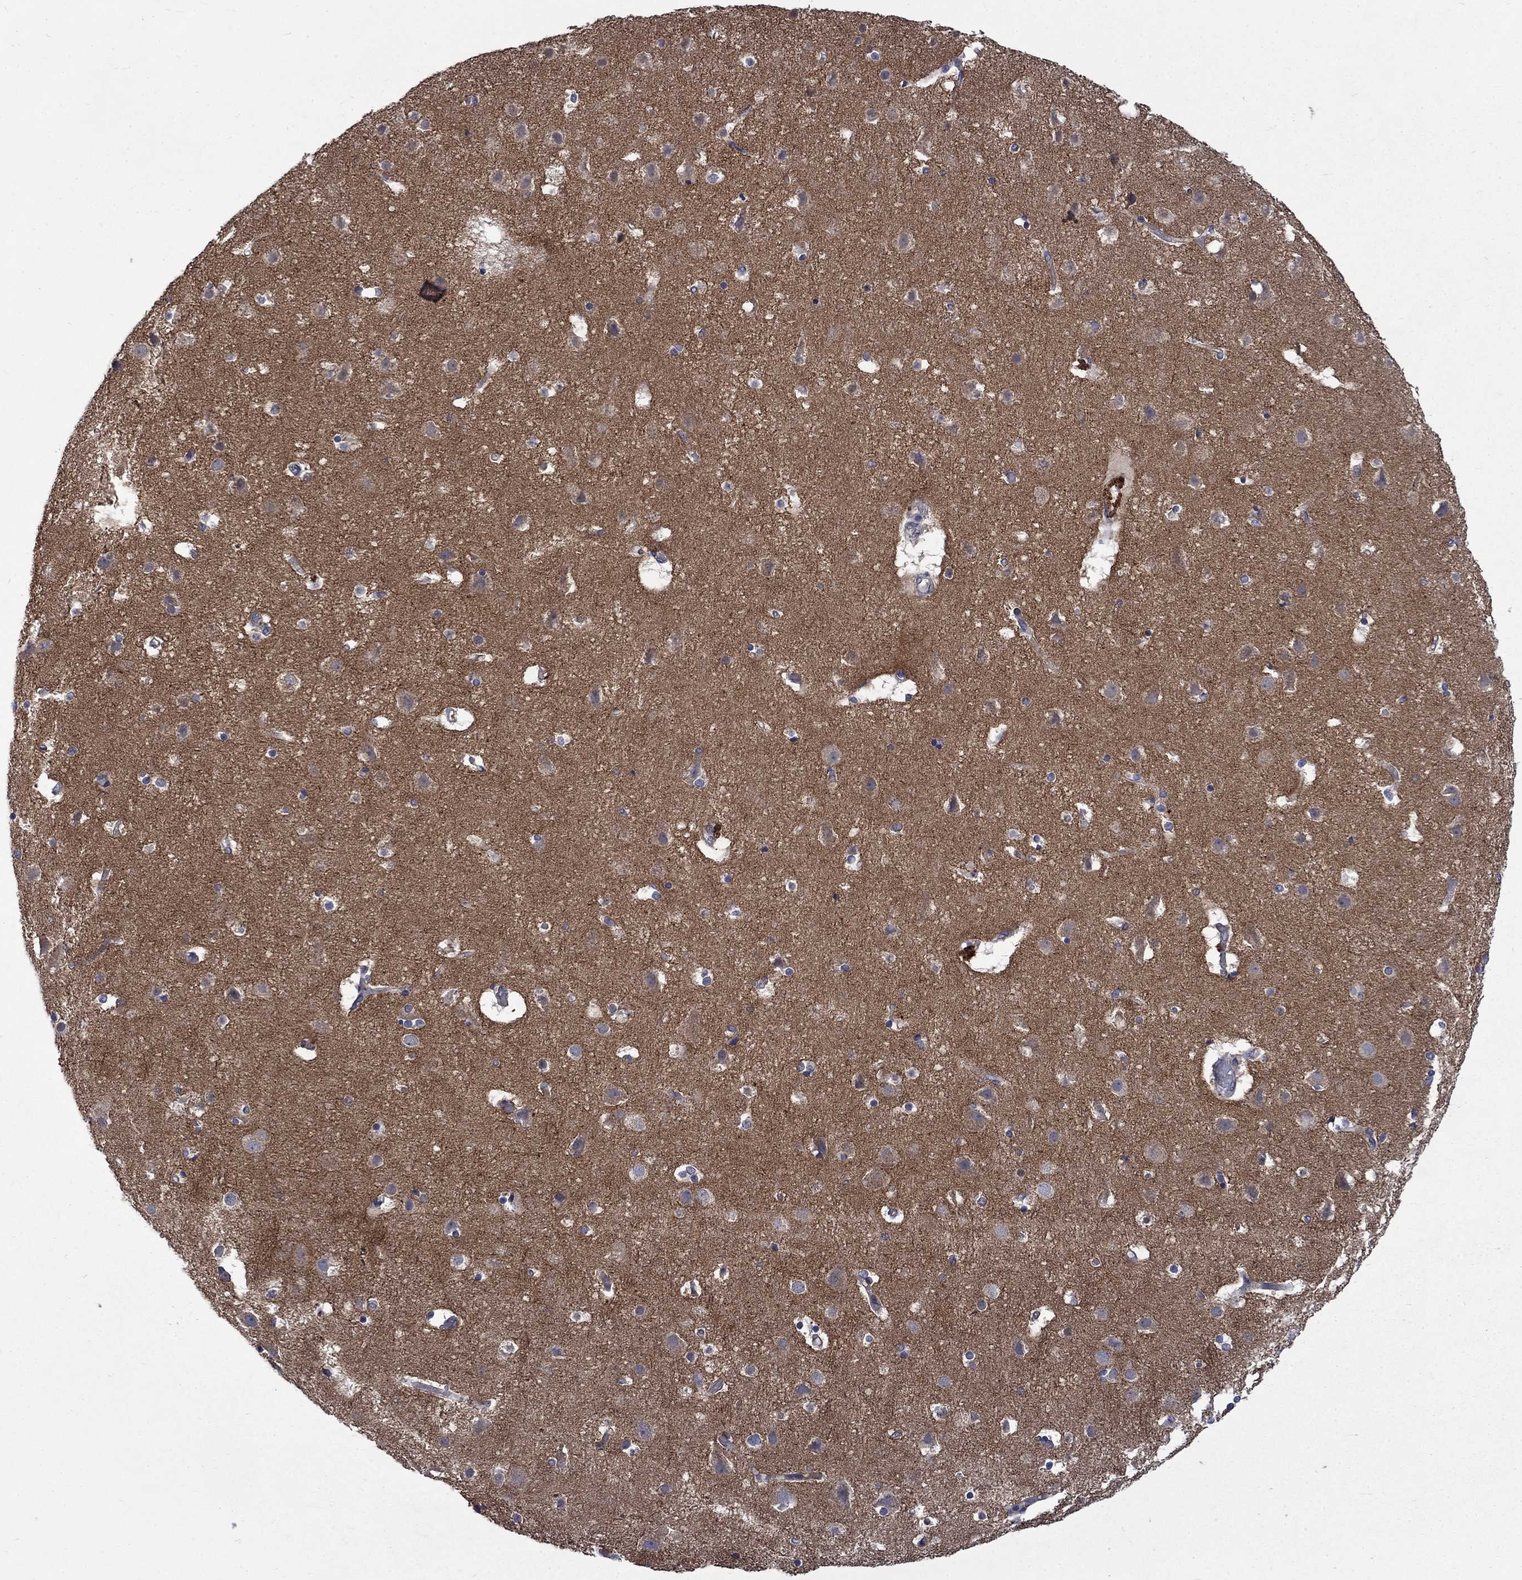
{"staining": {"intensity": "negative", "quantity": "none", "location": "none"}, "tissue": "cerebral cortex", "cell_type": "Endothelial cells", "image_type": "normal", "snomed": [{"axis": "morphology", "description": "Normal tissue, NOS"}, {"axis": "topography", "description": "Cerebral cortex"}], "caption": "Cerebral cortex was stained to show a protein in brown. There is no significant expression in endothelial cells. (Stains: DAB IHC with hematoxylin counter stain, Microscopy: brightfield microscopy at high magnification).", "gene": "HSPA12A", "patient": {"sex": "female", "age": 52}}